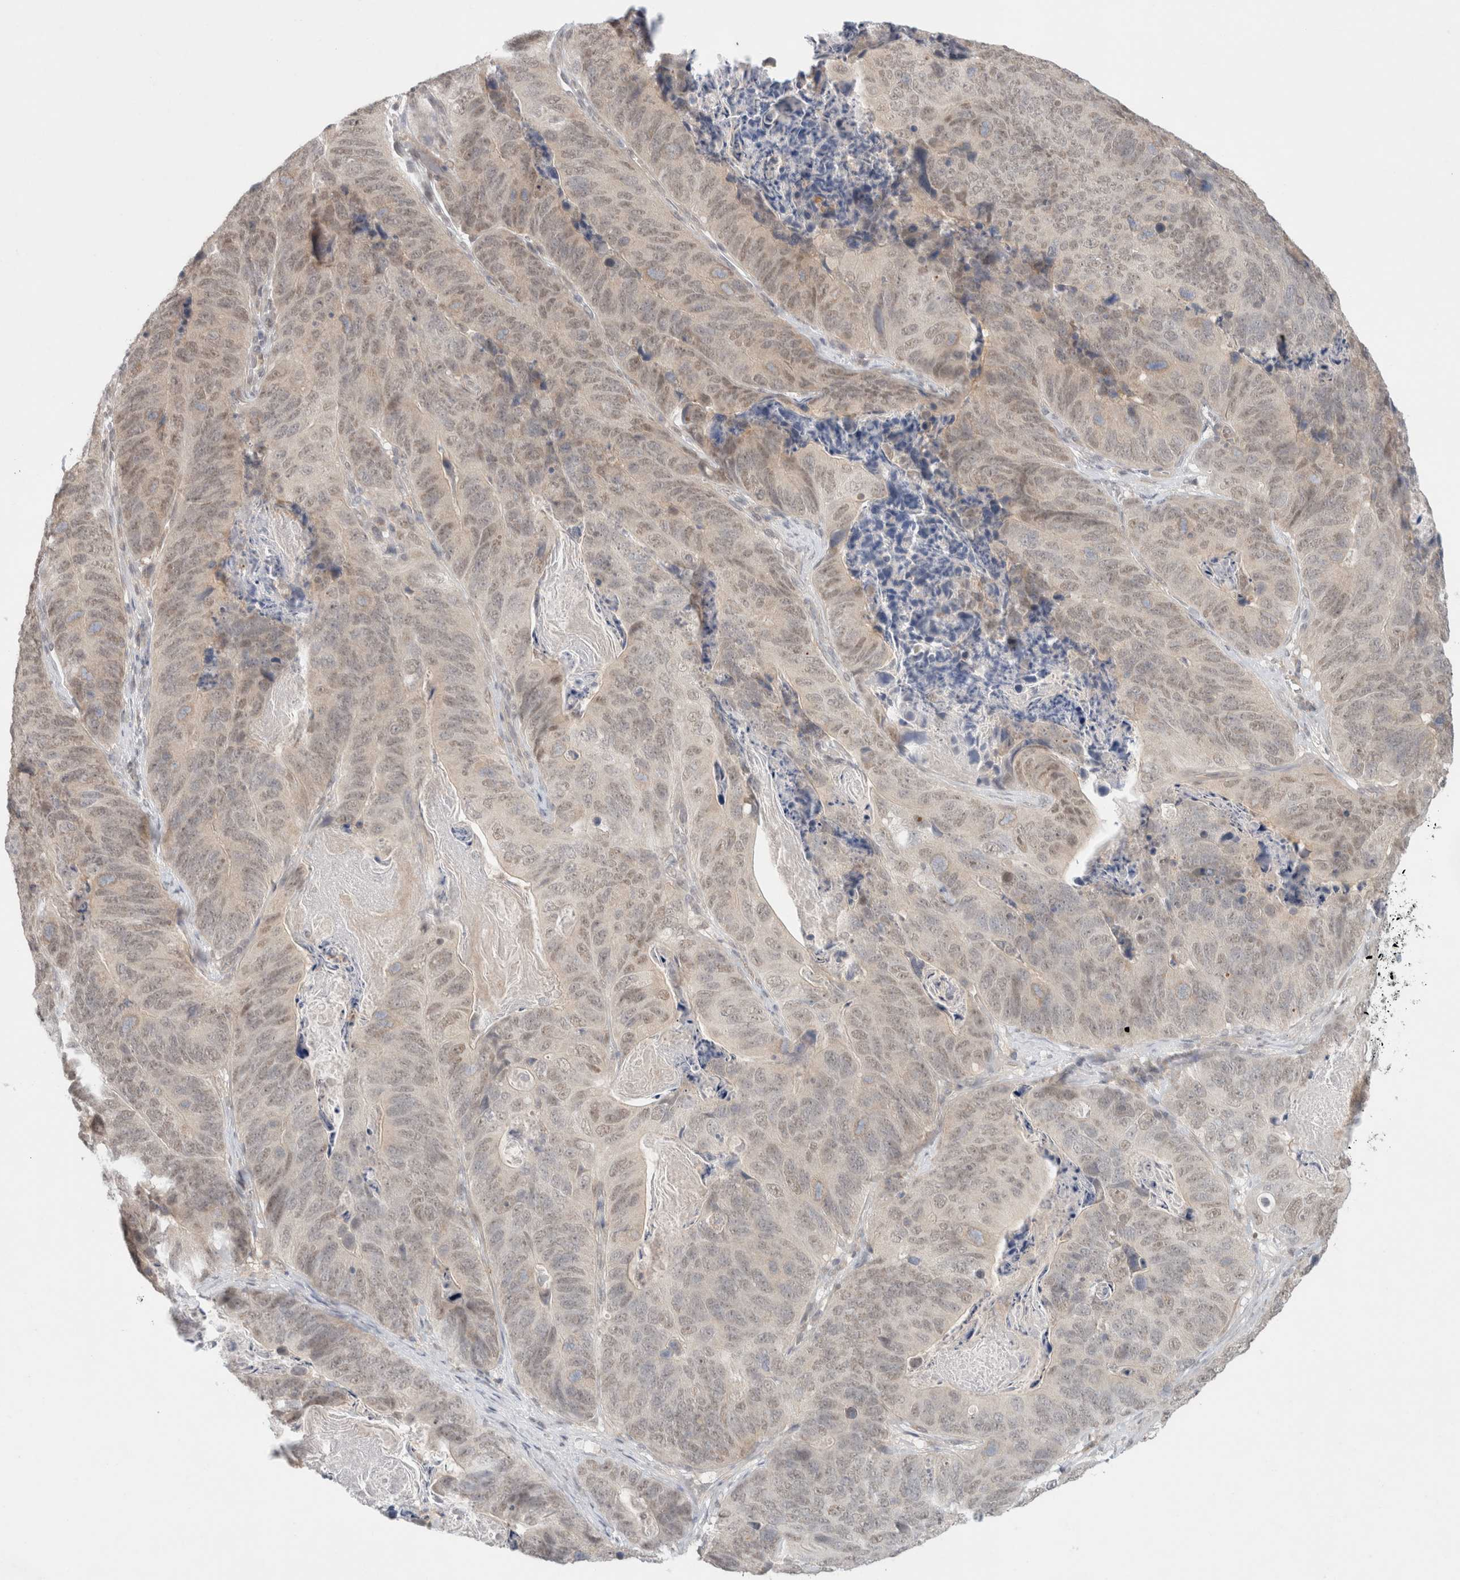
{"staining": {"intensity": "weak", "quantity": "<25%", "location": "nuclear"}, "tissue": "stomach cancer", "cell_type": "Tumor cells", "image_type": "cancer", "snomed": [{"axis": "morphology", "description": "Normal tissue, NOS"}, {"axis": "morphology", "description": "Adenocarcinoma, NOS"}, {"axis": "topography", "description": "Stomach"}], "caption": "The histopathology image shows no staining of tumor cells in stomach adenocarcinoma. (Immunohistochemistry (ihc), brightfield microscopy, high magnification).", "gene": "FBXO42", "patient": {"sex": "female", "age": 89}}